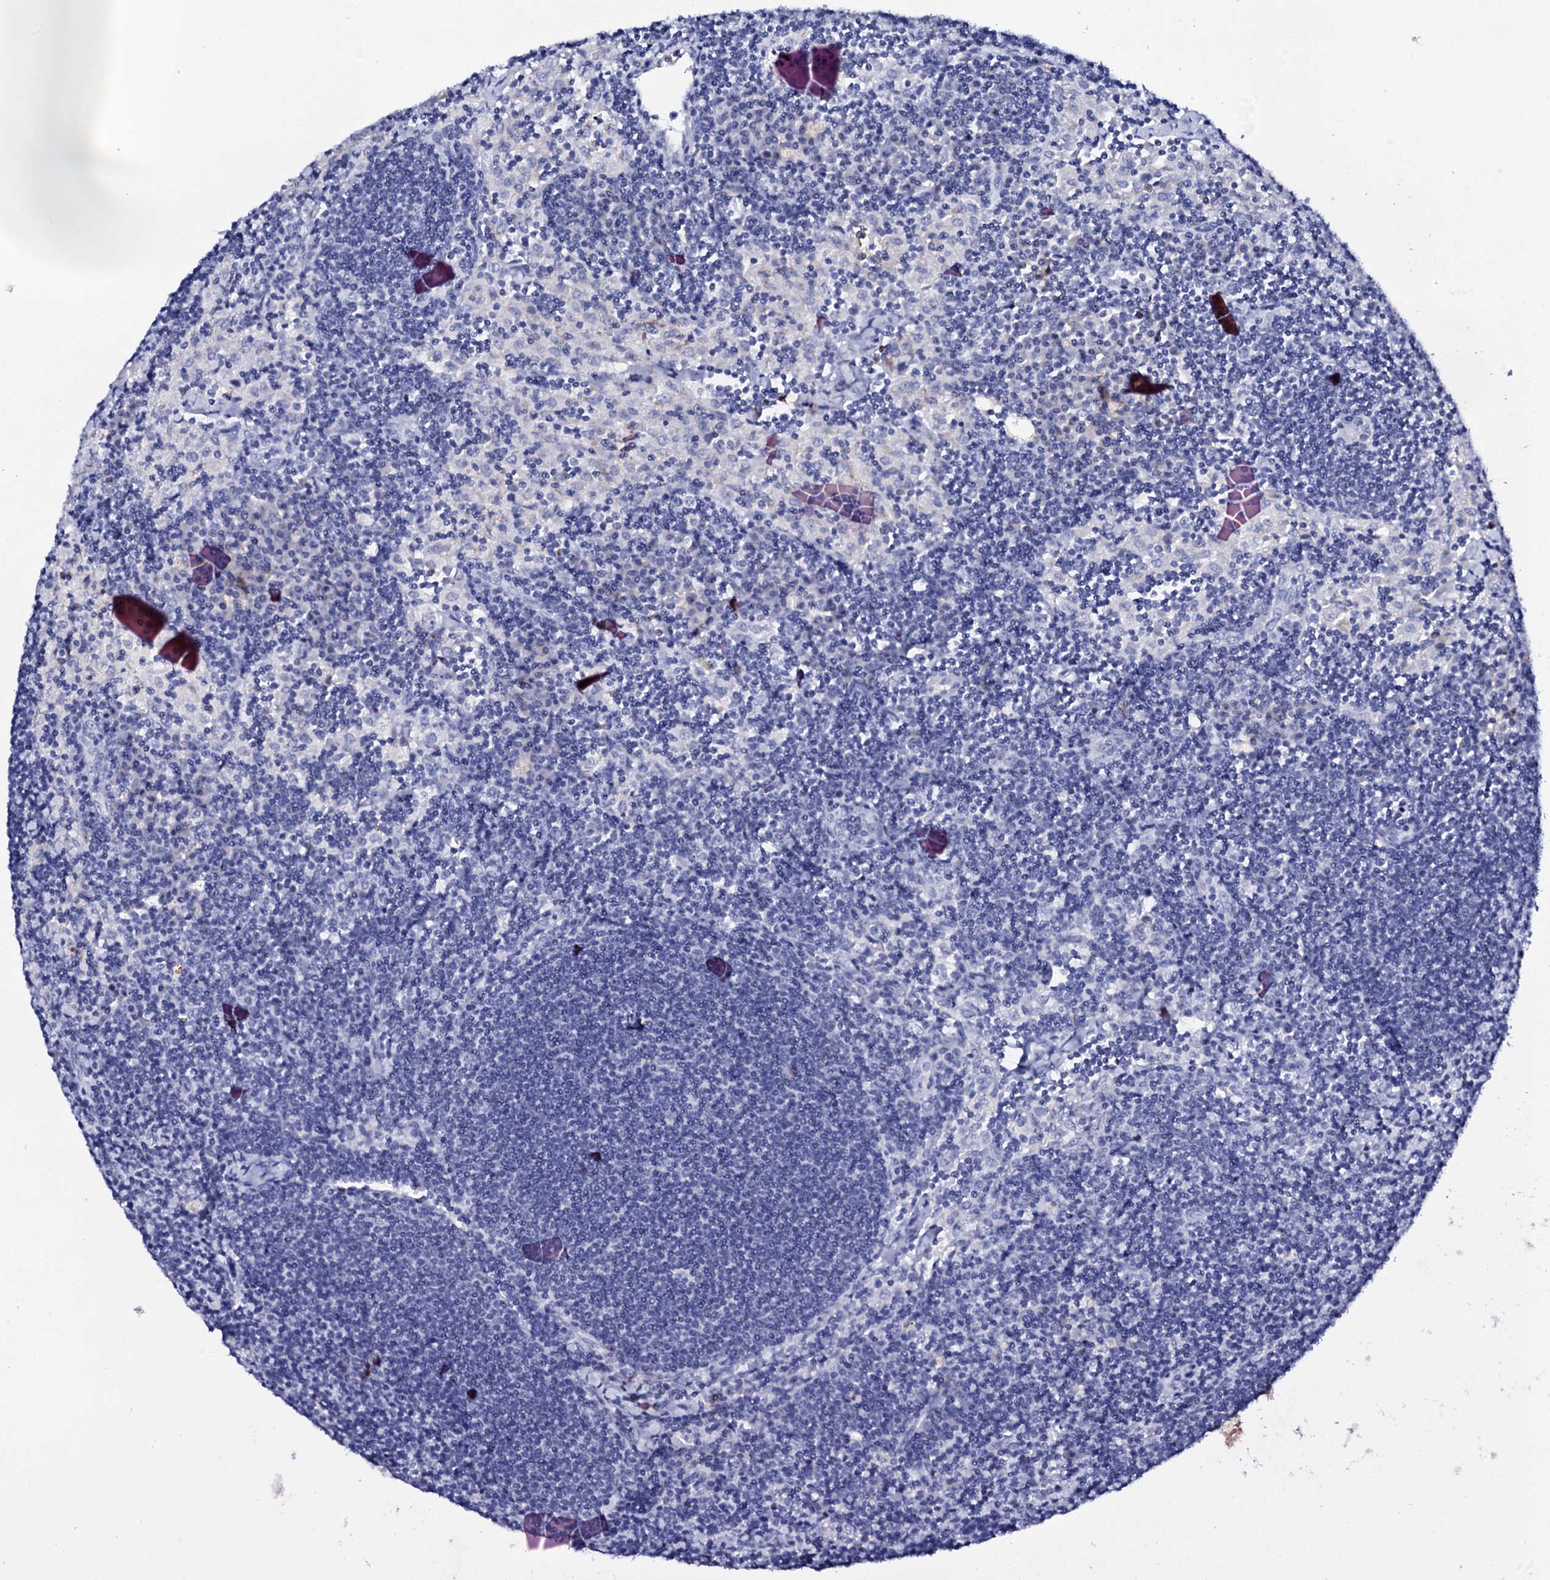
{"staining": {"intensity": "negative", "quantity": "none", "location": "none"}, "tissue": "lymph node", "cell_type": "Germinal center cells", "image_type": "normal", "snomed": [{"axis": "morphology", "description": "Normal tissue, NOS"}, {"axis": "topography", "description": "Lymph node"}], "caption": "There is no significant expression in germinal center cells of lymph node. The staining is performed using DAB (3,3'-diaminobenzidine) brown chromogen with nuclei counter-stained in using hematoxylin.", "gene": "FBXL16", "patient": {"sex": "male", "age": 24}}